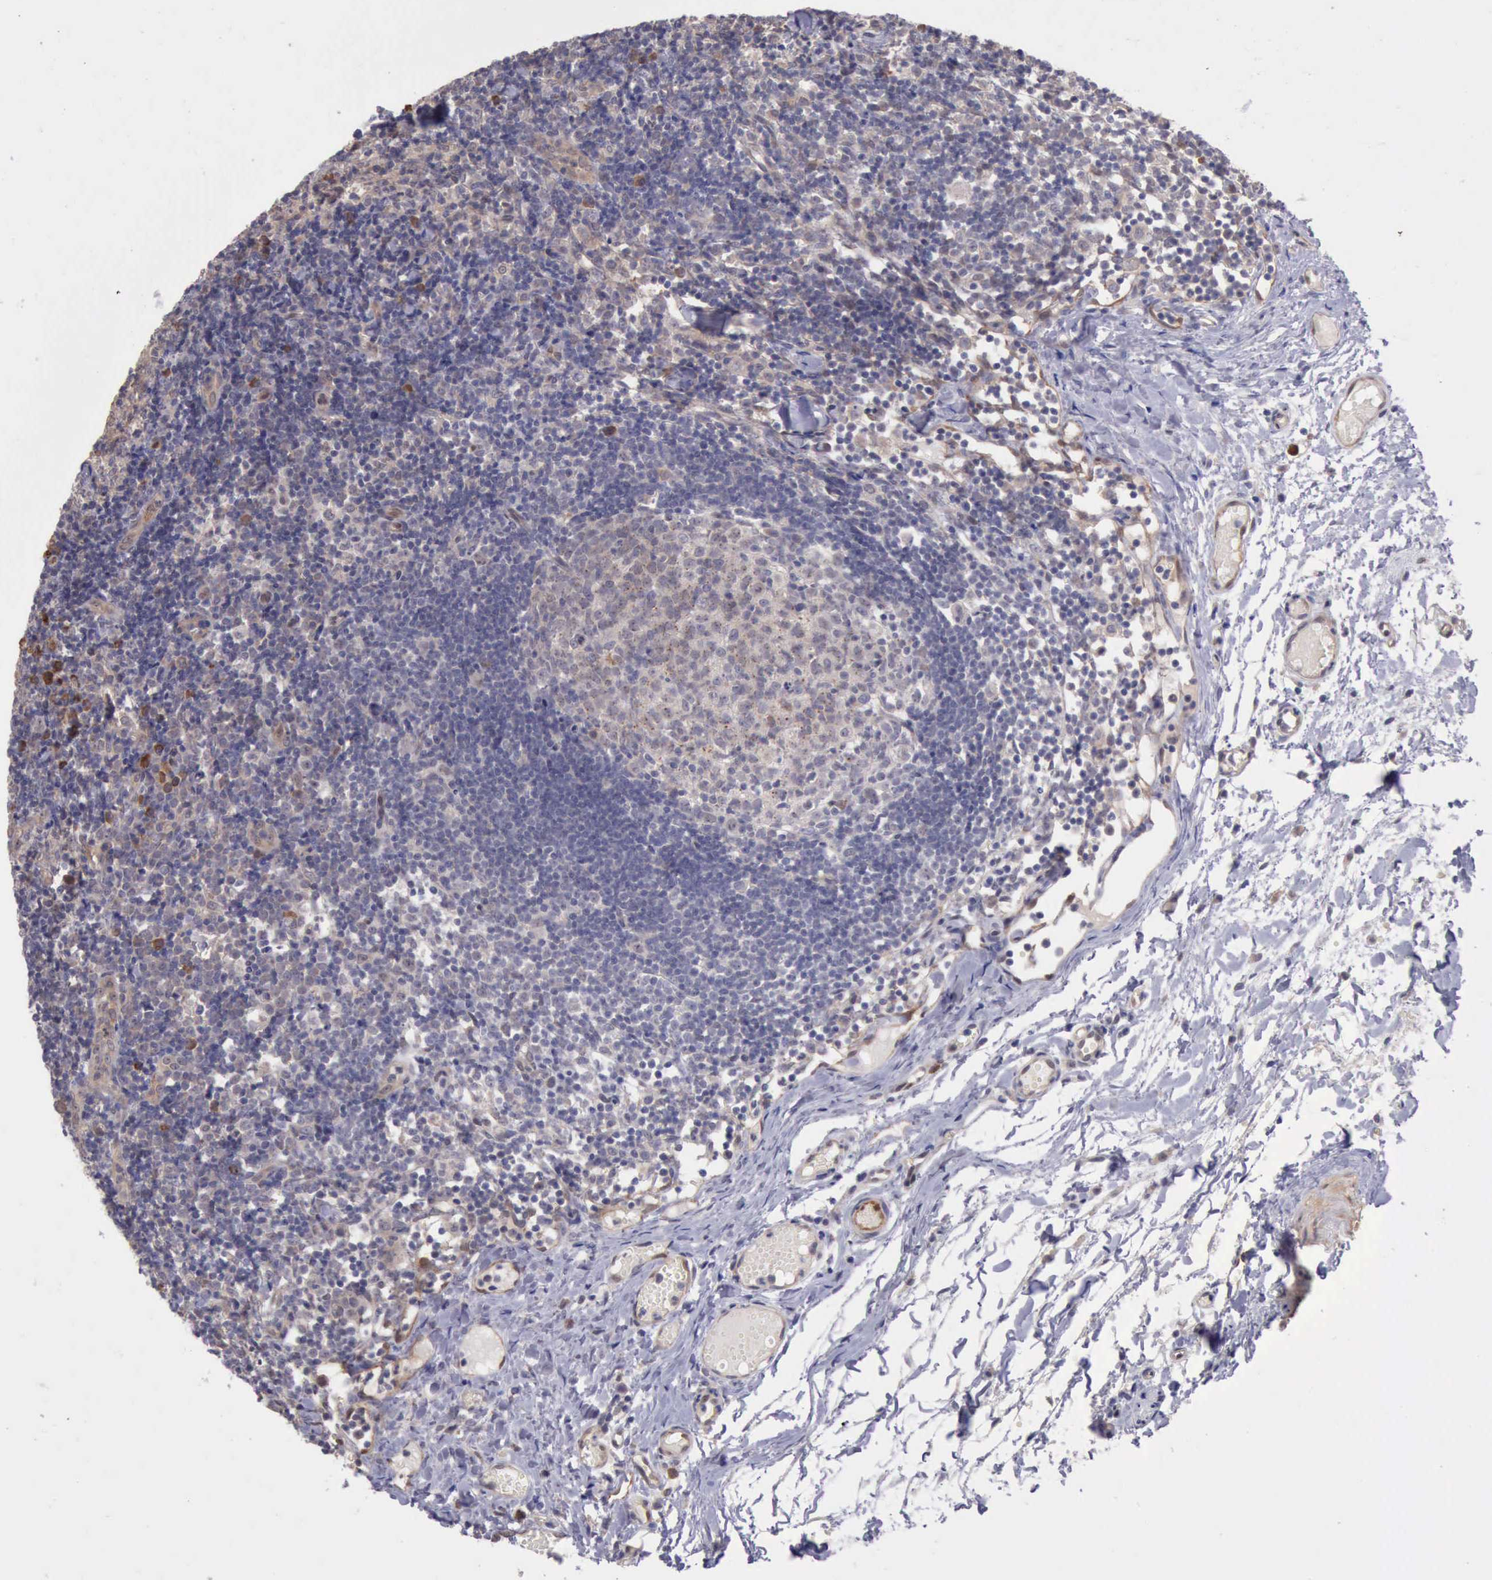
{"staining": {"intensity": "weak", "quantity": "25%-75%", "location": "cytoplasmic/membranous"}, "tissue": "lymph node", "cell_type": "Germinal center cells", "image_type": "normal", "snomed": [{"axis": "morphology", "description": "Normal tissue, NOS"}, {"axis": "morphology", "description": "Inflammation, NOS"}, {"axis": "topography", "description": "Lymph node"}, {"axis": "topography", "description": "Salivary gland"}], "caption": "Protein staining by IHC demonstrates weak cytoplasmic/membranous expression in approximately 25%-75% of germinal center cells in normal lymph node. Using DAB (3,3'-diaminobenzidine) (brown) and hematoxylin (blue) stains, captured at high magnification using brightfield microscopy.", "gene": "DNAJB7", "patient": {"sex": "male", "age": 3}}